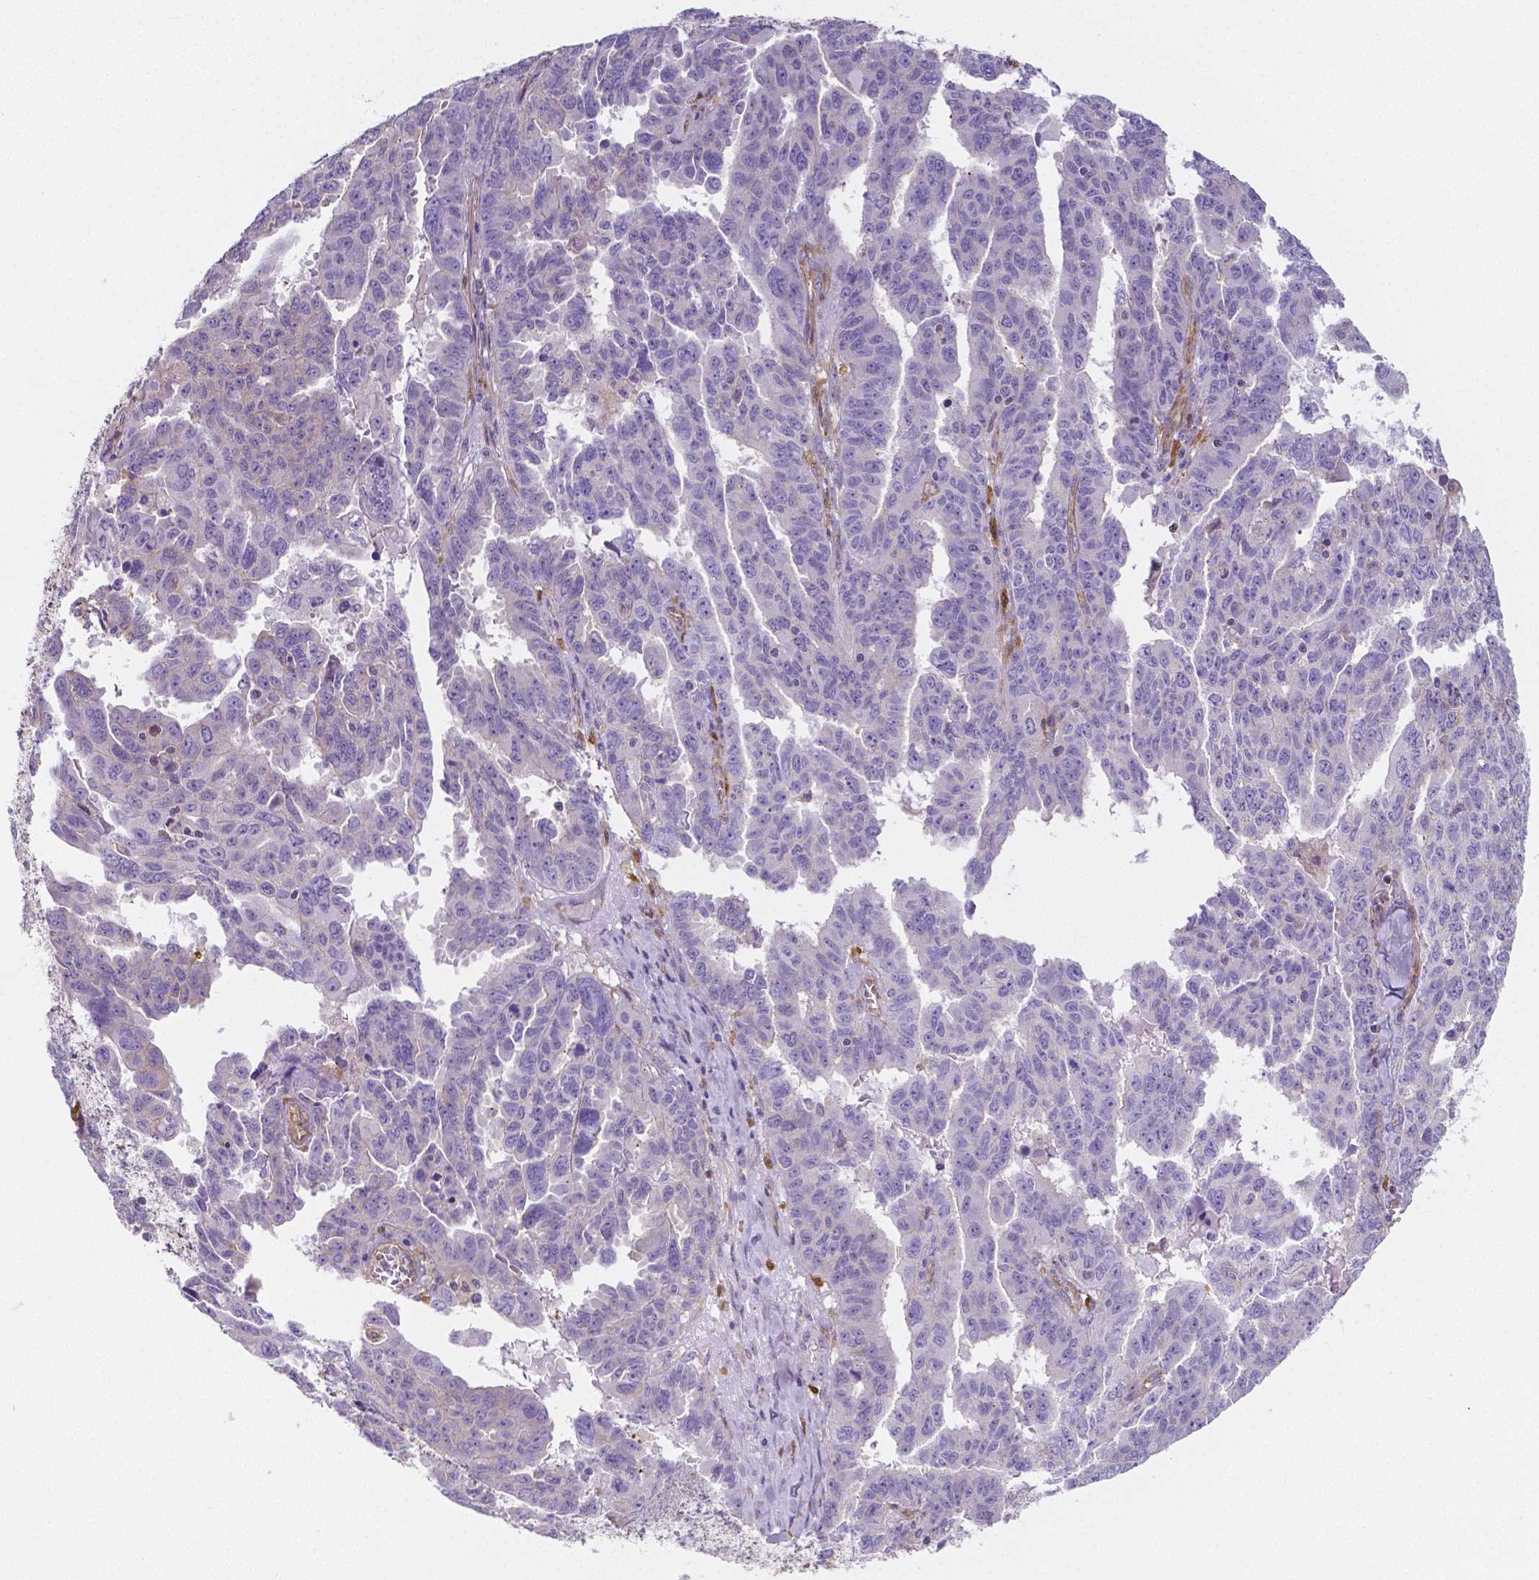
{"staining": {"intensity": "negative", "quantity": "none", "location": "none"}, "tissue": "ovarian cancer", "cell_type": "Tumor cells", "image_type": "cancer", "snomed": [{"axis": "morphology", "description": "Adenocarcinoma, NOS"}, {"axis": "morphology", "description": "Carcinoma, endometroid"}, {"axis": "topography", "description": "Ovary"}], "caption": "This is a micrograph of immunohistochemistry (IHC) staining of ovarian endometroid carcinoma, which shows no positivity in tumor cells. (IHC, brightfield microscopy, high magnification).", "gene": "CRMP1", "patient": {"sex": "female", "age": 72}}